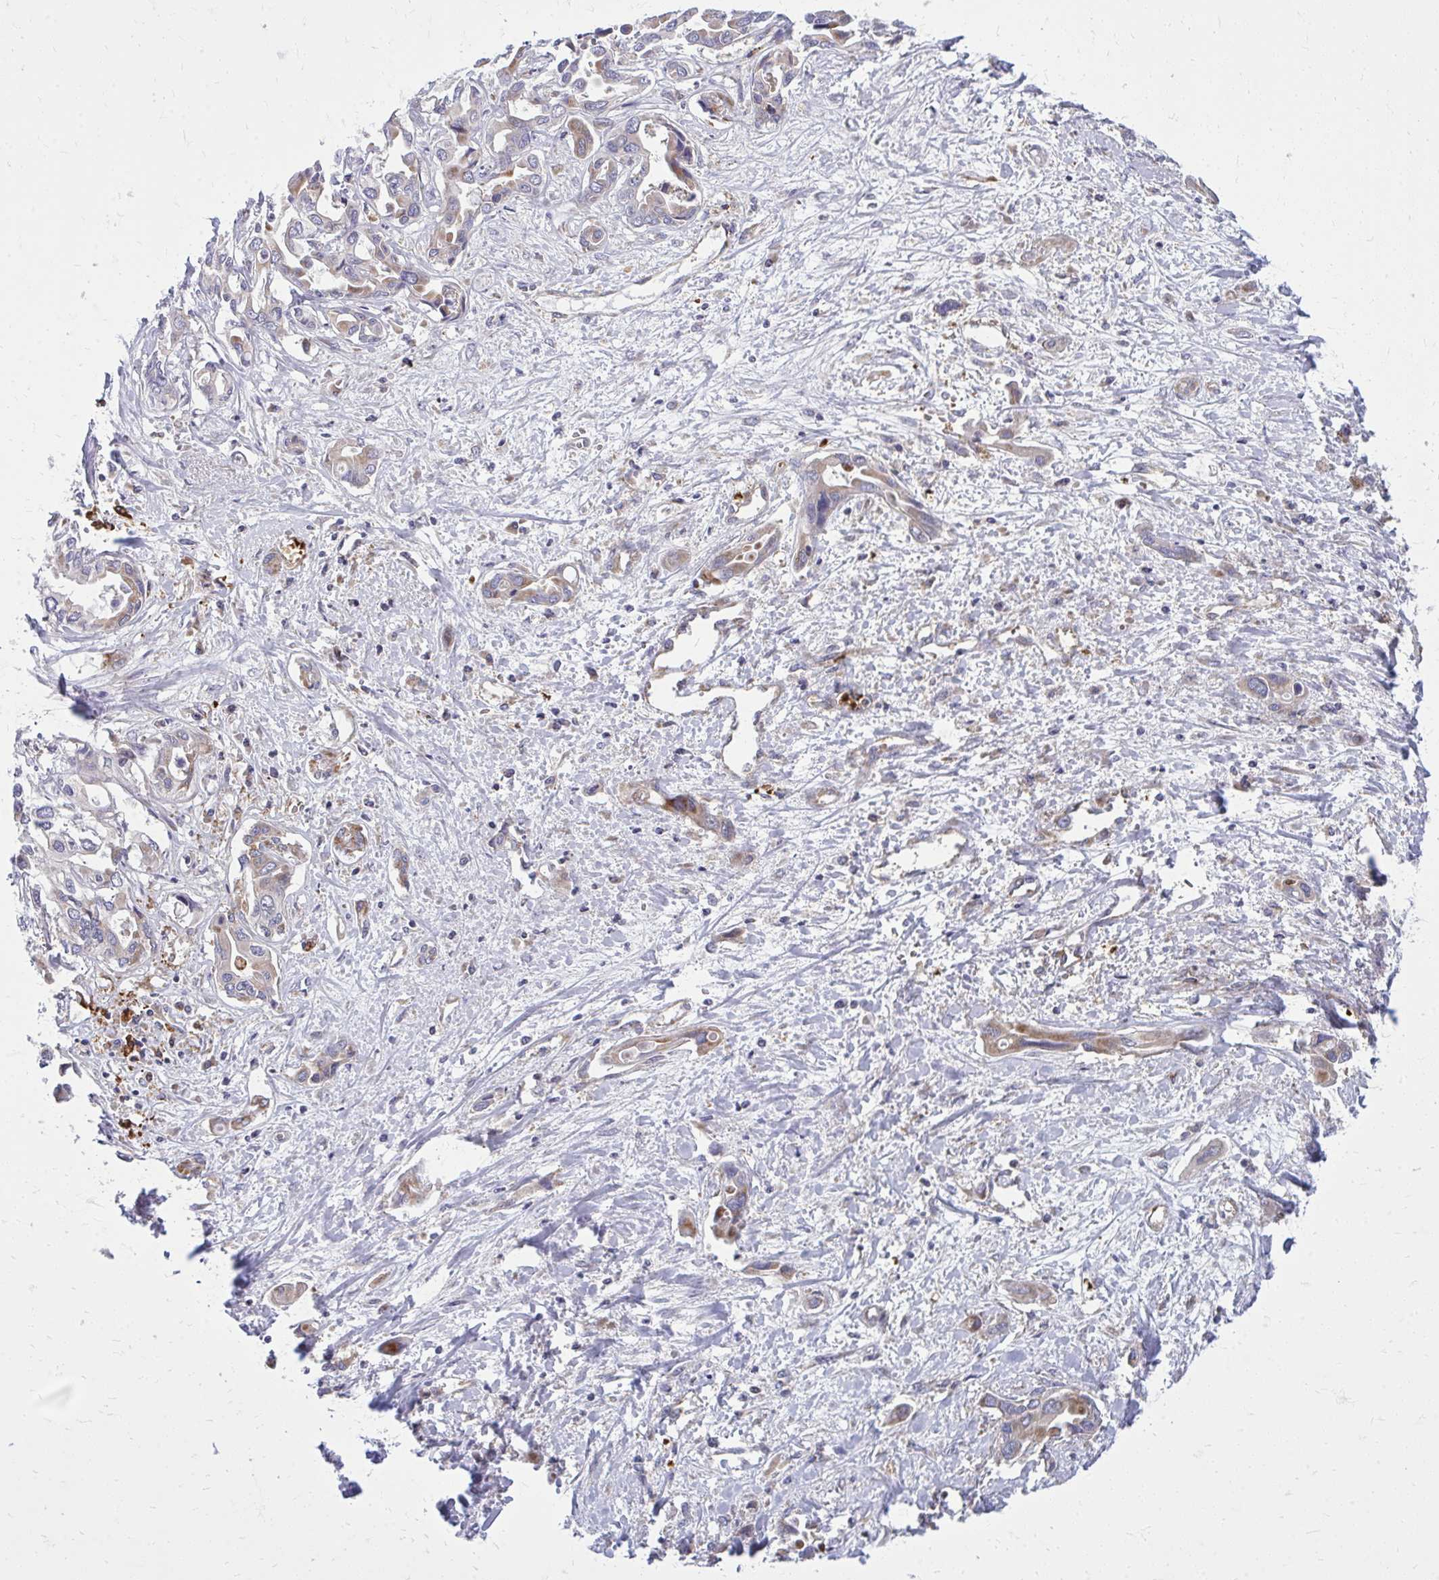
{"staining": {"intensity": "weak", "quantity": "25%-75%", "location": "cytoplasmic/membranous"}, "tissue": "liver cancer", "cell_type": "Tumor cells", "image_type": "cancer", "snomed": [{"axis": "morphology", "description": "Cholangiocarcinoma"}, {"axis": "topography", "description": "Liver"}], "caption": "High-magnification brightfield microscopy of cholangiocarcinoma (liver) stained with DAB (brown) and counterstained with hematoxylin (blue). tumor cells exhibit weak cytoplasmic/membranous staining is seen in approximately25%-75% of cells.", "gene": "PDK4", "patient": {"sex": "female", "age": 64}}